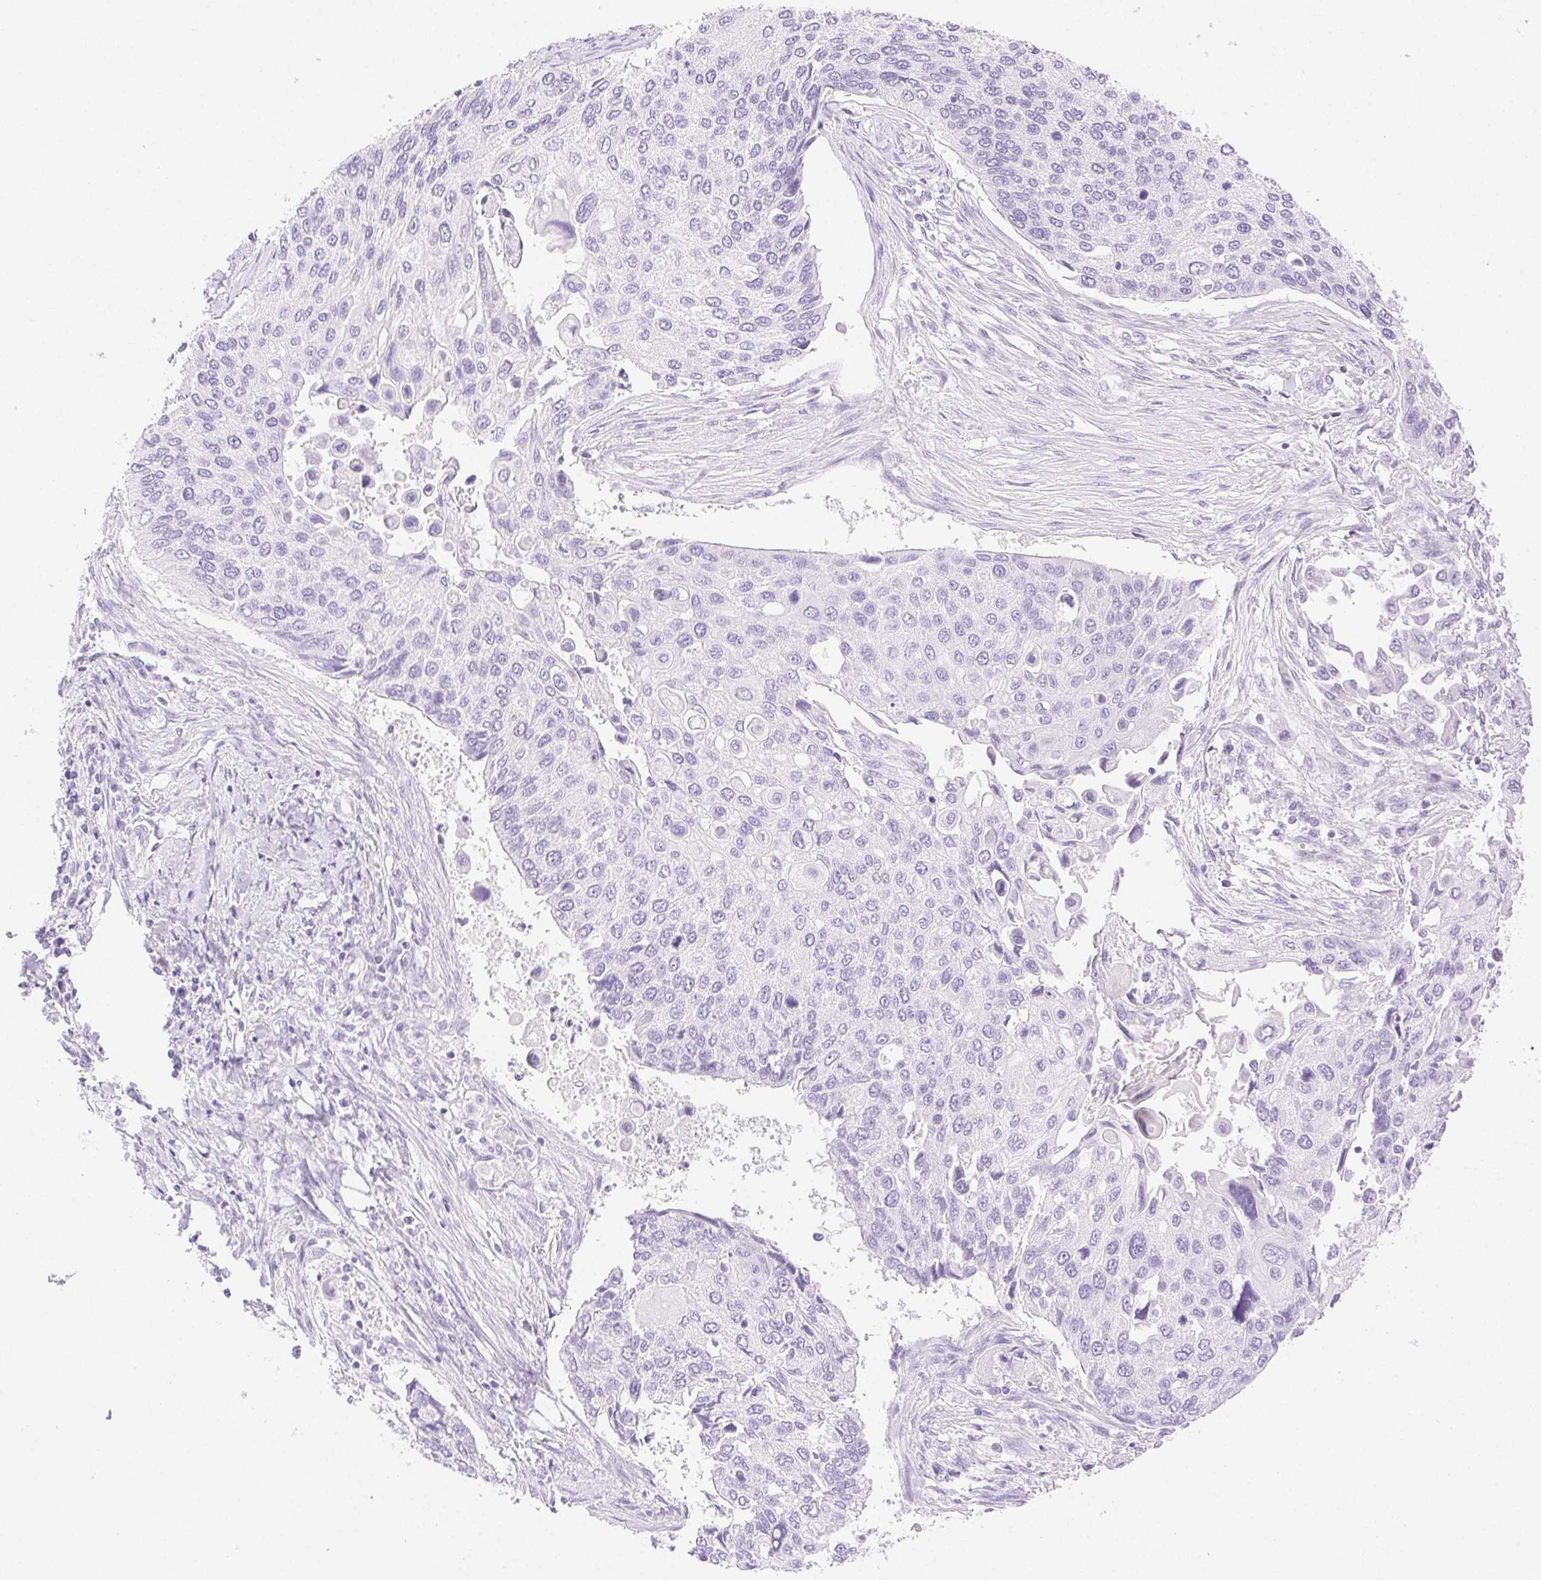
{"staining": {"intensity": "negative", "quantity": "none", "location": "none"}, "tissue": "lung cancer", "cell_type": "Tumor cells", "image_type": "cancer", "snomed": [{"axis": "morphology", "description": "Squamous cell carcinoma, NOS"}, {"axis": "morphology", "description": "Squamous cell carcinoma, metastatic, NOS"}, {"axis": "topography", "description": "Lung"}], "caption": "This is an IHC histopathology image of human squamous cell carcinoma (lung). There is no staining in tumor cells.", "gene": "SPACA4", "patient": {"sex": "male", "age": 63}}